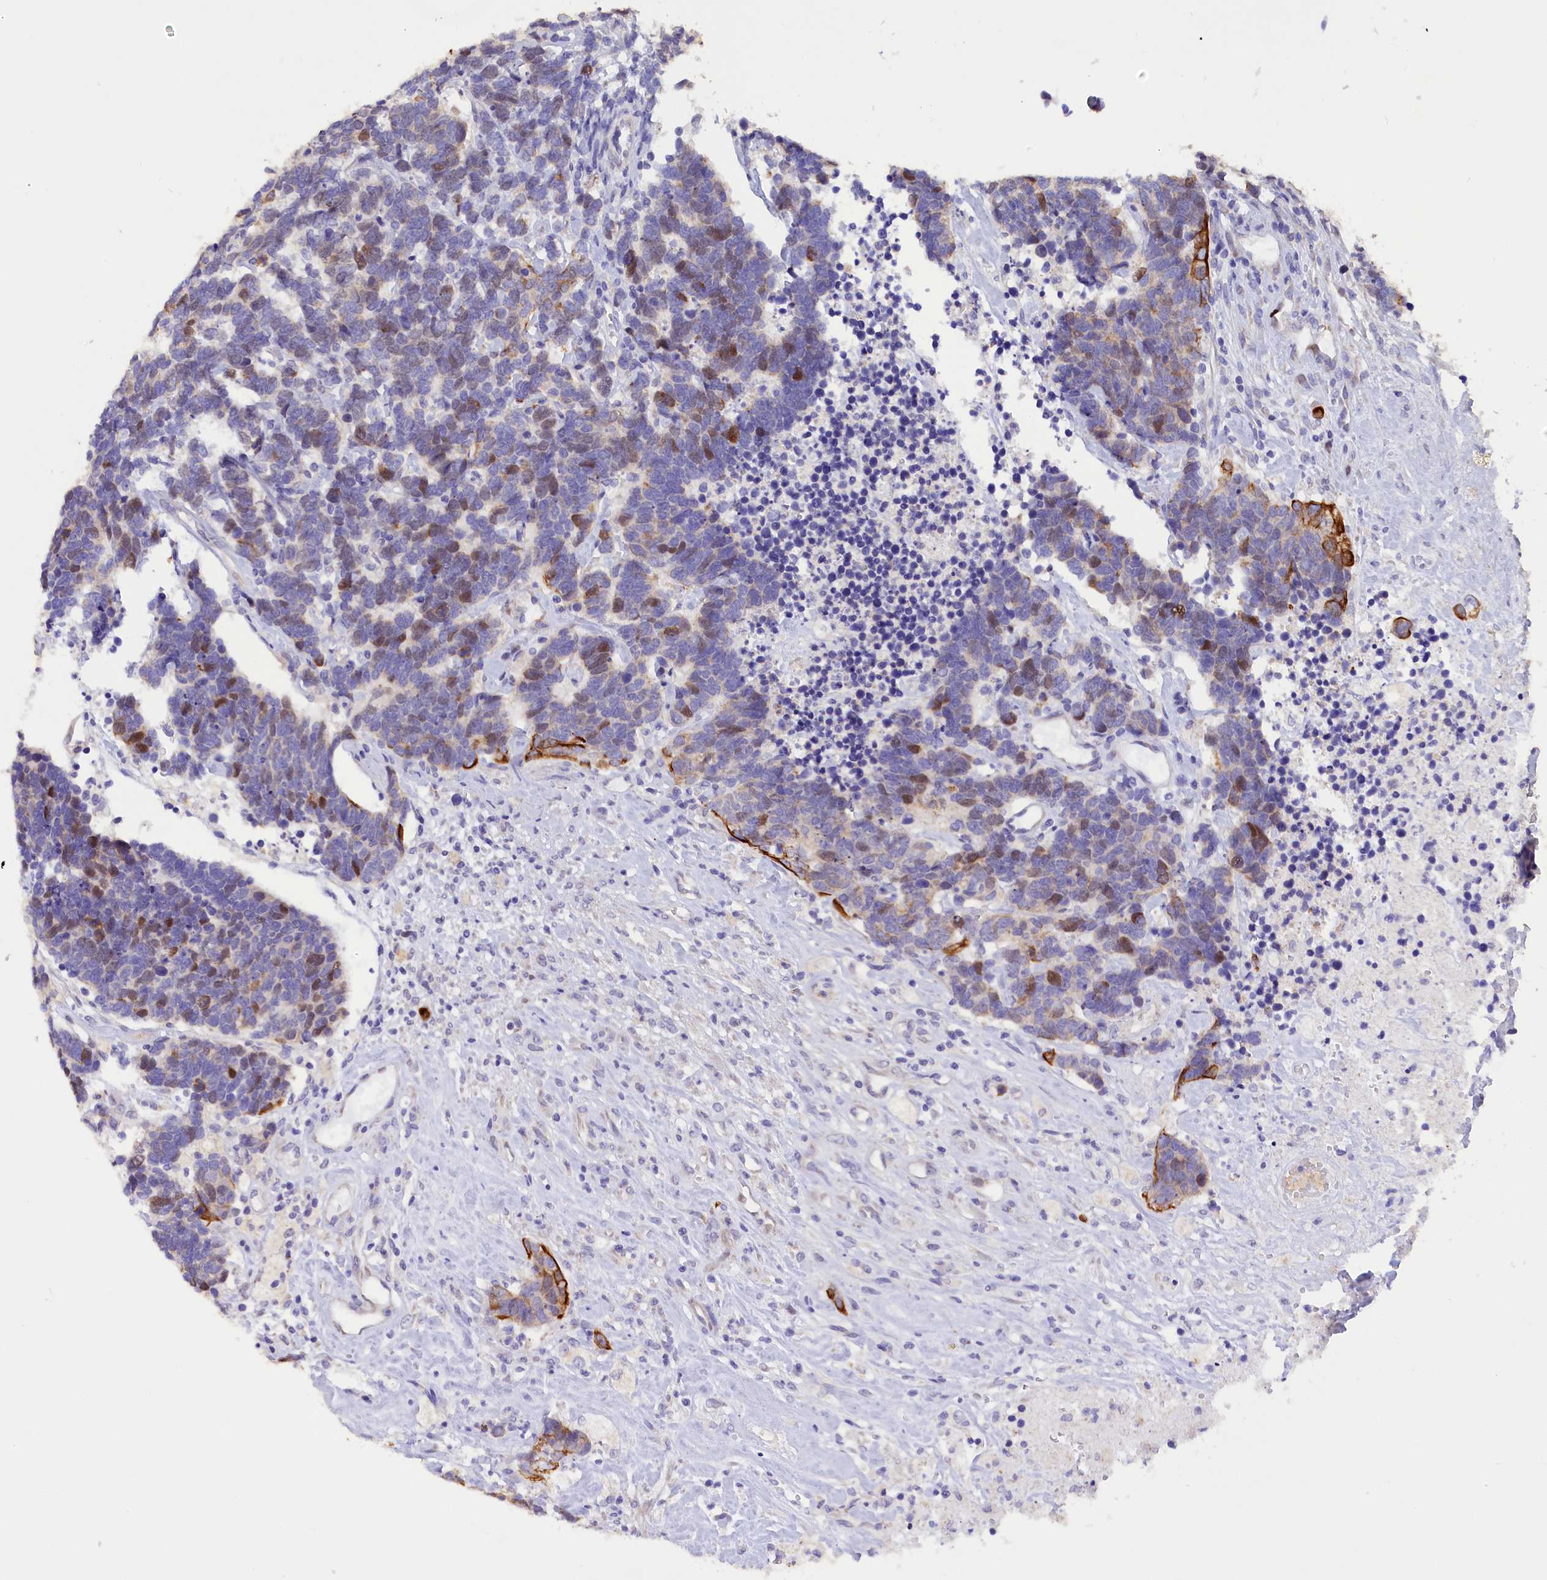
{"staining": {"intensity": "moderate", "quantity": "<25%", "location": "nuclear"}, "tissue": "carcinoid", "cell_type": "Tumor cells", "image_type": "cancer", "snomed": [{"axis": "morphology", "description": "Carcinoma, NOS"}, {"axis": "morphology", "description": "Carcinoid, malignant, NOS"}, {"axis": "topography", "description": "Urinary bladder"}], "caption": "High-magnification brightfield microscopy of carcinoid (malignant) stained with DAB (brown) and counterstained with hematoxylin (blue). tumor cells exhibit moderate nuclear staining is appreciated in about<25% of cells. The protein is shown in brown color, while the nuclei are stained blue.", "gene": "PKIA", "patient": {"sex": "male", "age": 57}}